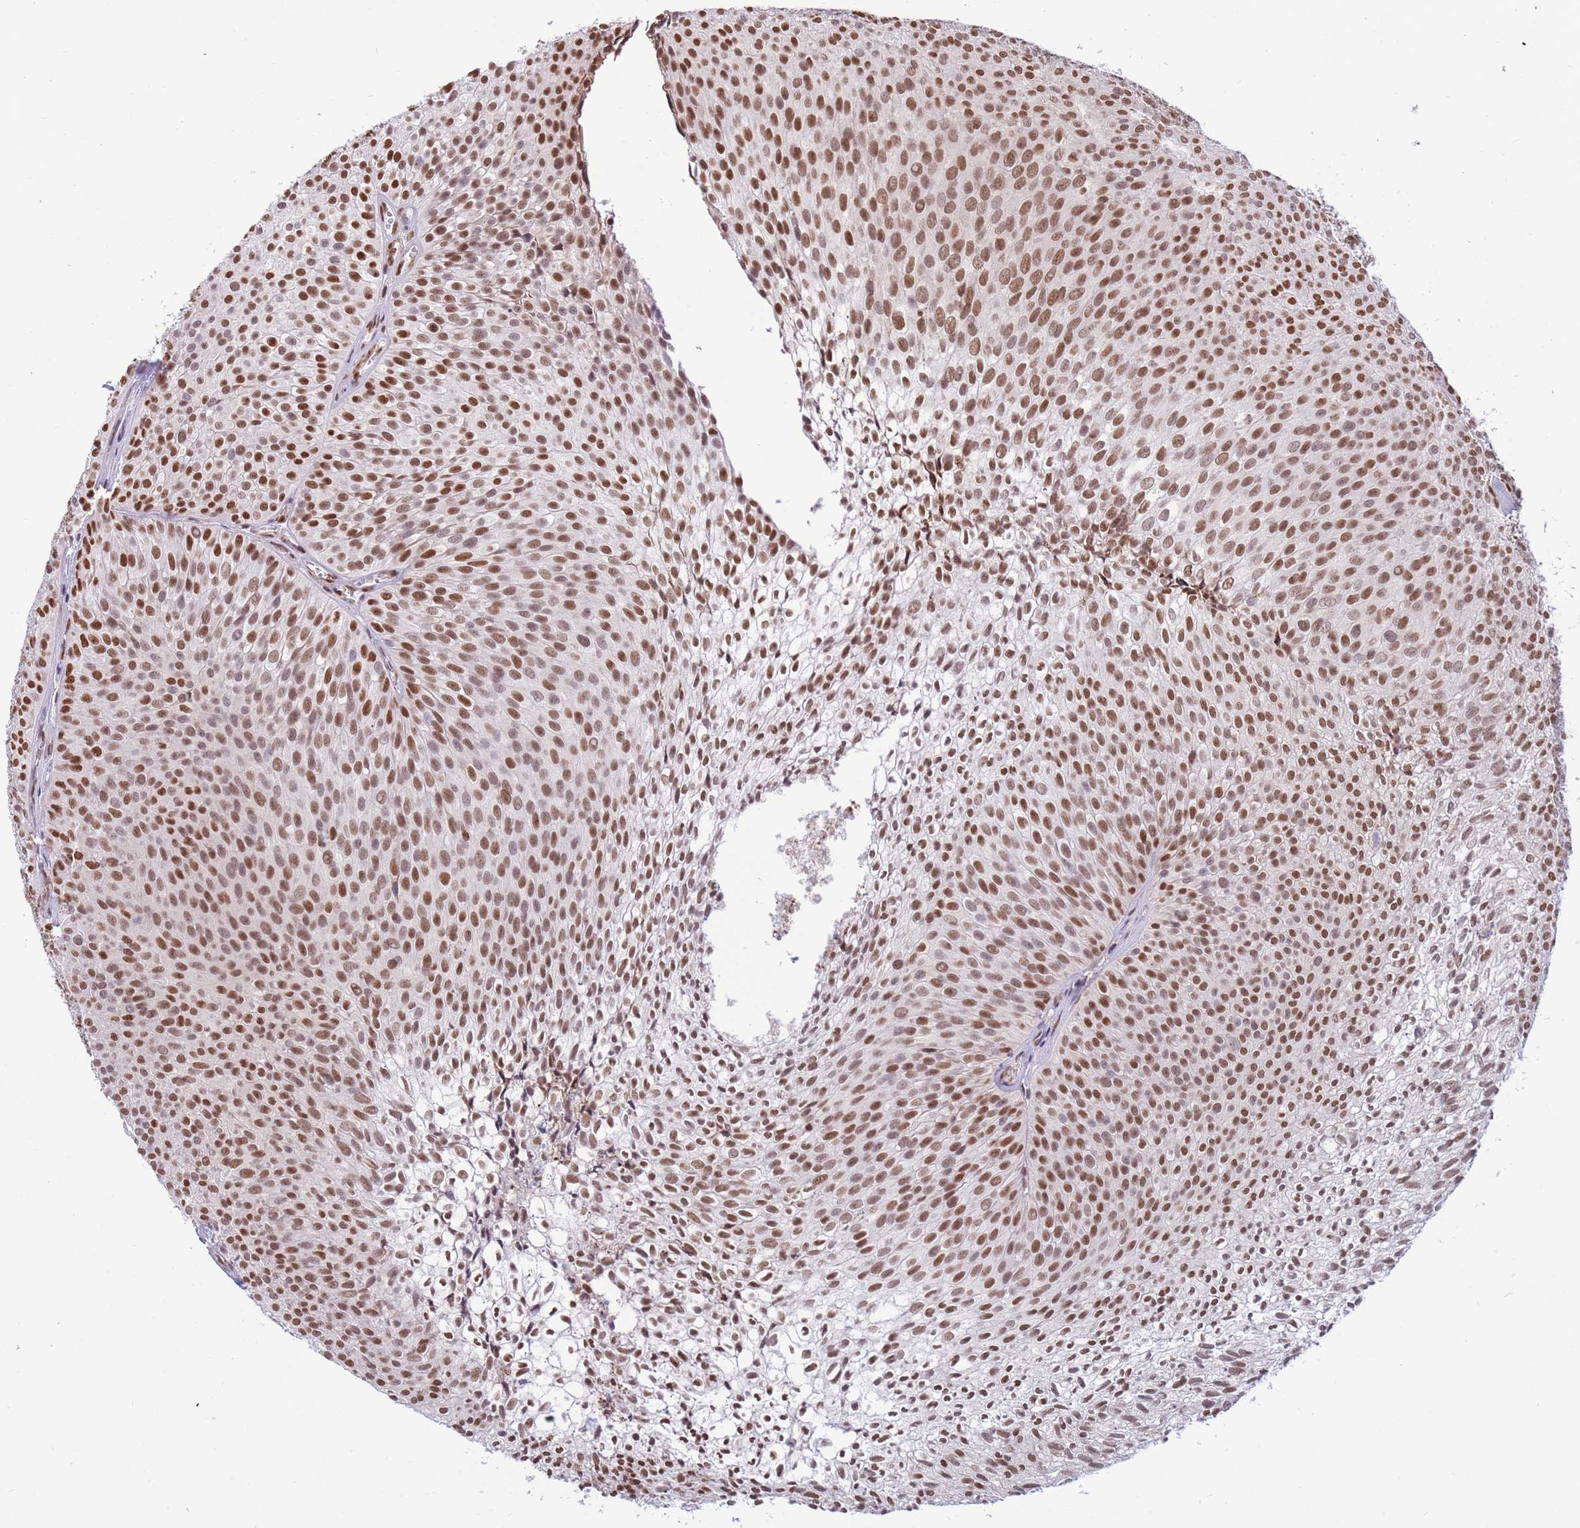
{"staining": {"intensity": "moderate", "quantity": ">75%", "location": "nuclear"}, "tissue": "urothelial cancer", "cell_type": "Tumor cells", "image_type": "cancer", "snomed": [{"axis": "morphology", "description": "Urothelial carcinoma, Low grade"}, {"axis": "topography", "description": "Urinary bladder"}], "caption": "The micrograph shows staining of urothelial cancer, revealing moderate nuclear protein positivity (brown color) within tumor cells. (IHC, brightfield microscopy, high magnification).", "gene": "FAM153A", "patient": {"sex": "male", "age": 91}}